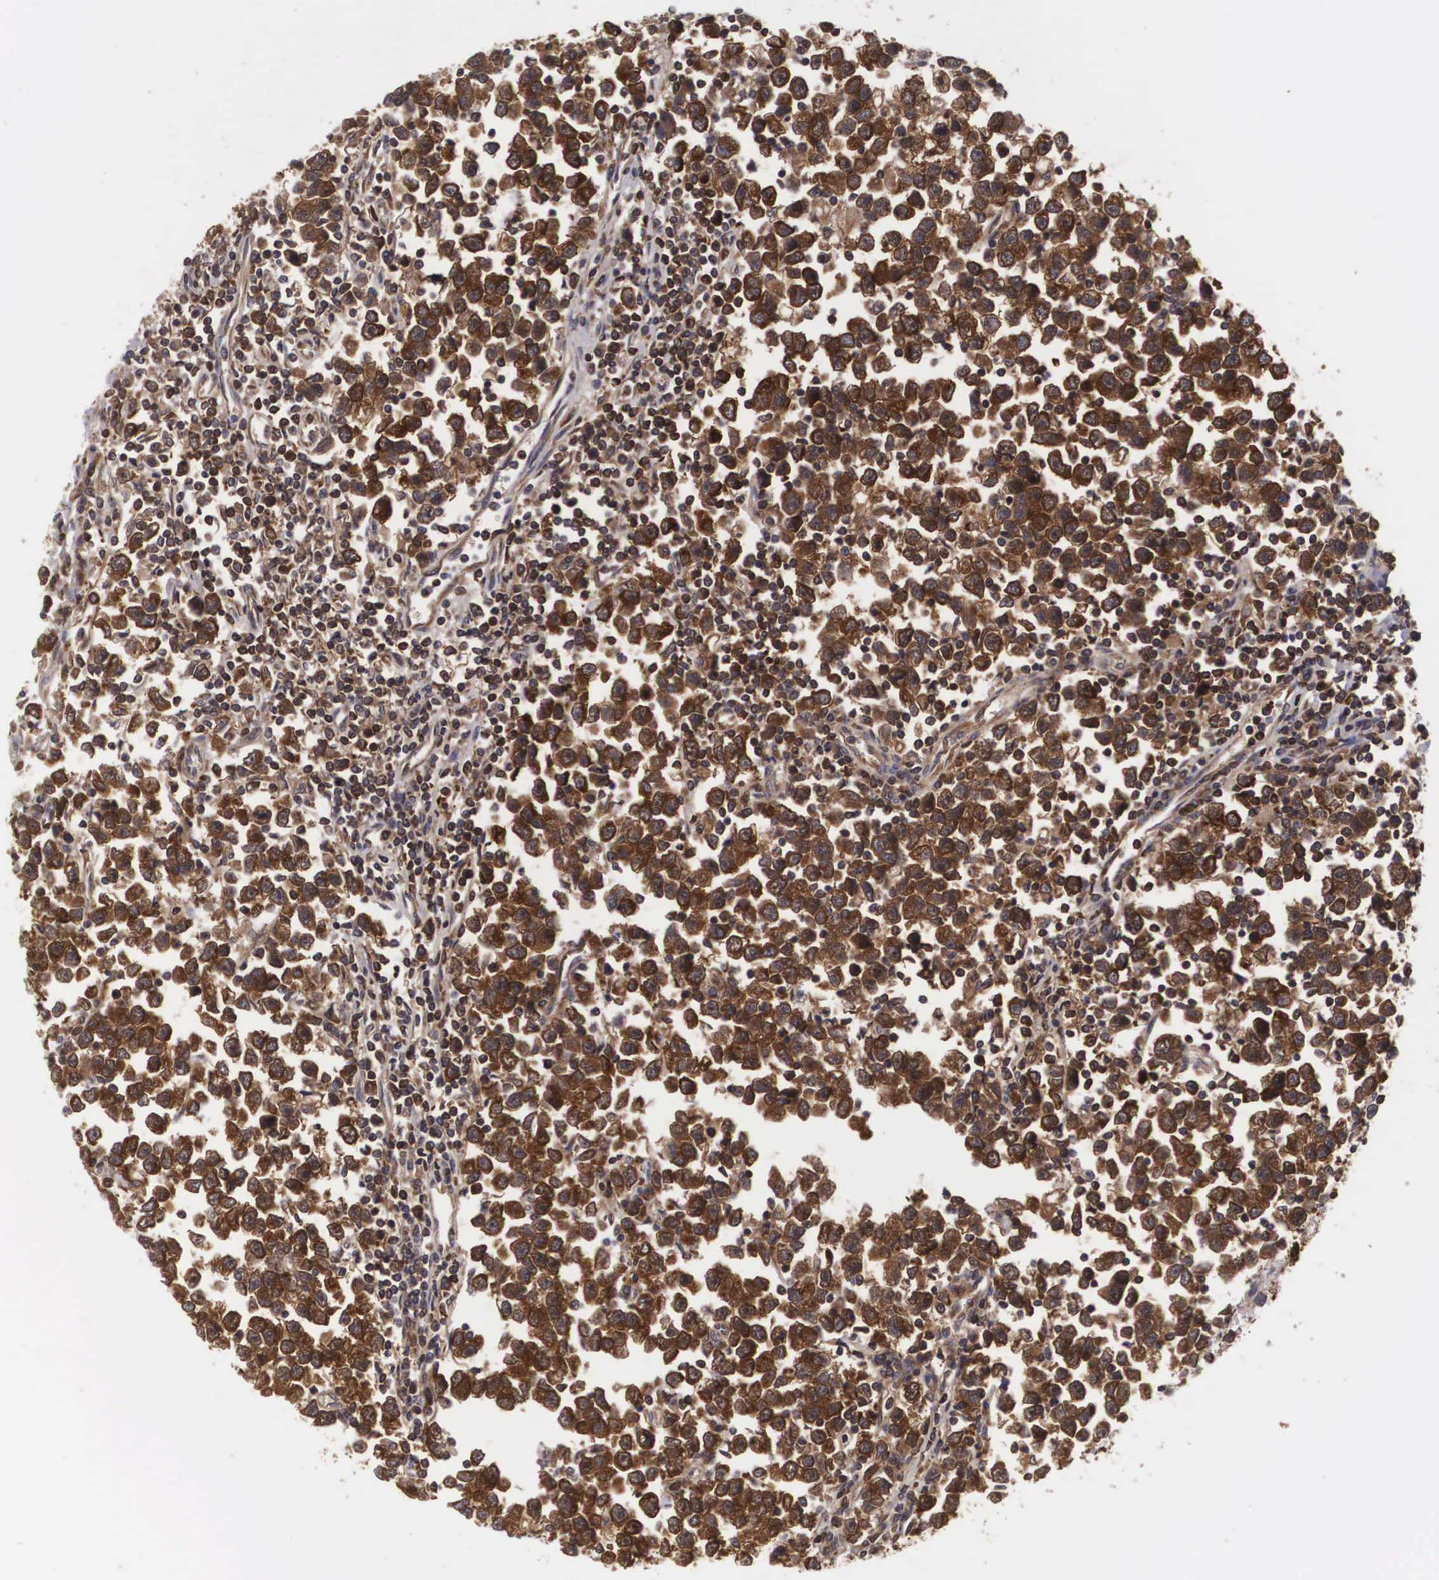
{"staining": {"intensity": "strong", "quantity": ">75%", "location": "cytoplasmic/membranous,nuclear"}, "tissue": "testis cancer", "cell_type": "Tumor cells", "image_type": "cancer", "snomed": [{"axis": "morphology", "description": "Seminoma, NOS"}, {"axis": "topography", "description": "Testis"}], "caption": "High-magnification brightfield microscopy of testis cancer stained with DAB (3,3'-diaminobenzidine) (brown) and counterstained with hematoxylin (blue). tumor cells exhibit strong cytoplasmic/membranous and nuclear positivity is identified in approximately>75% of cells.", "gene": "ADSL", "patient": {"sex": "male", "age": 43}}